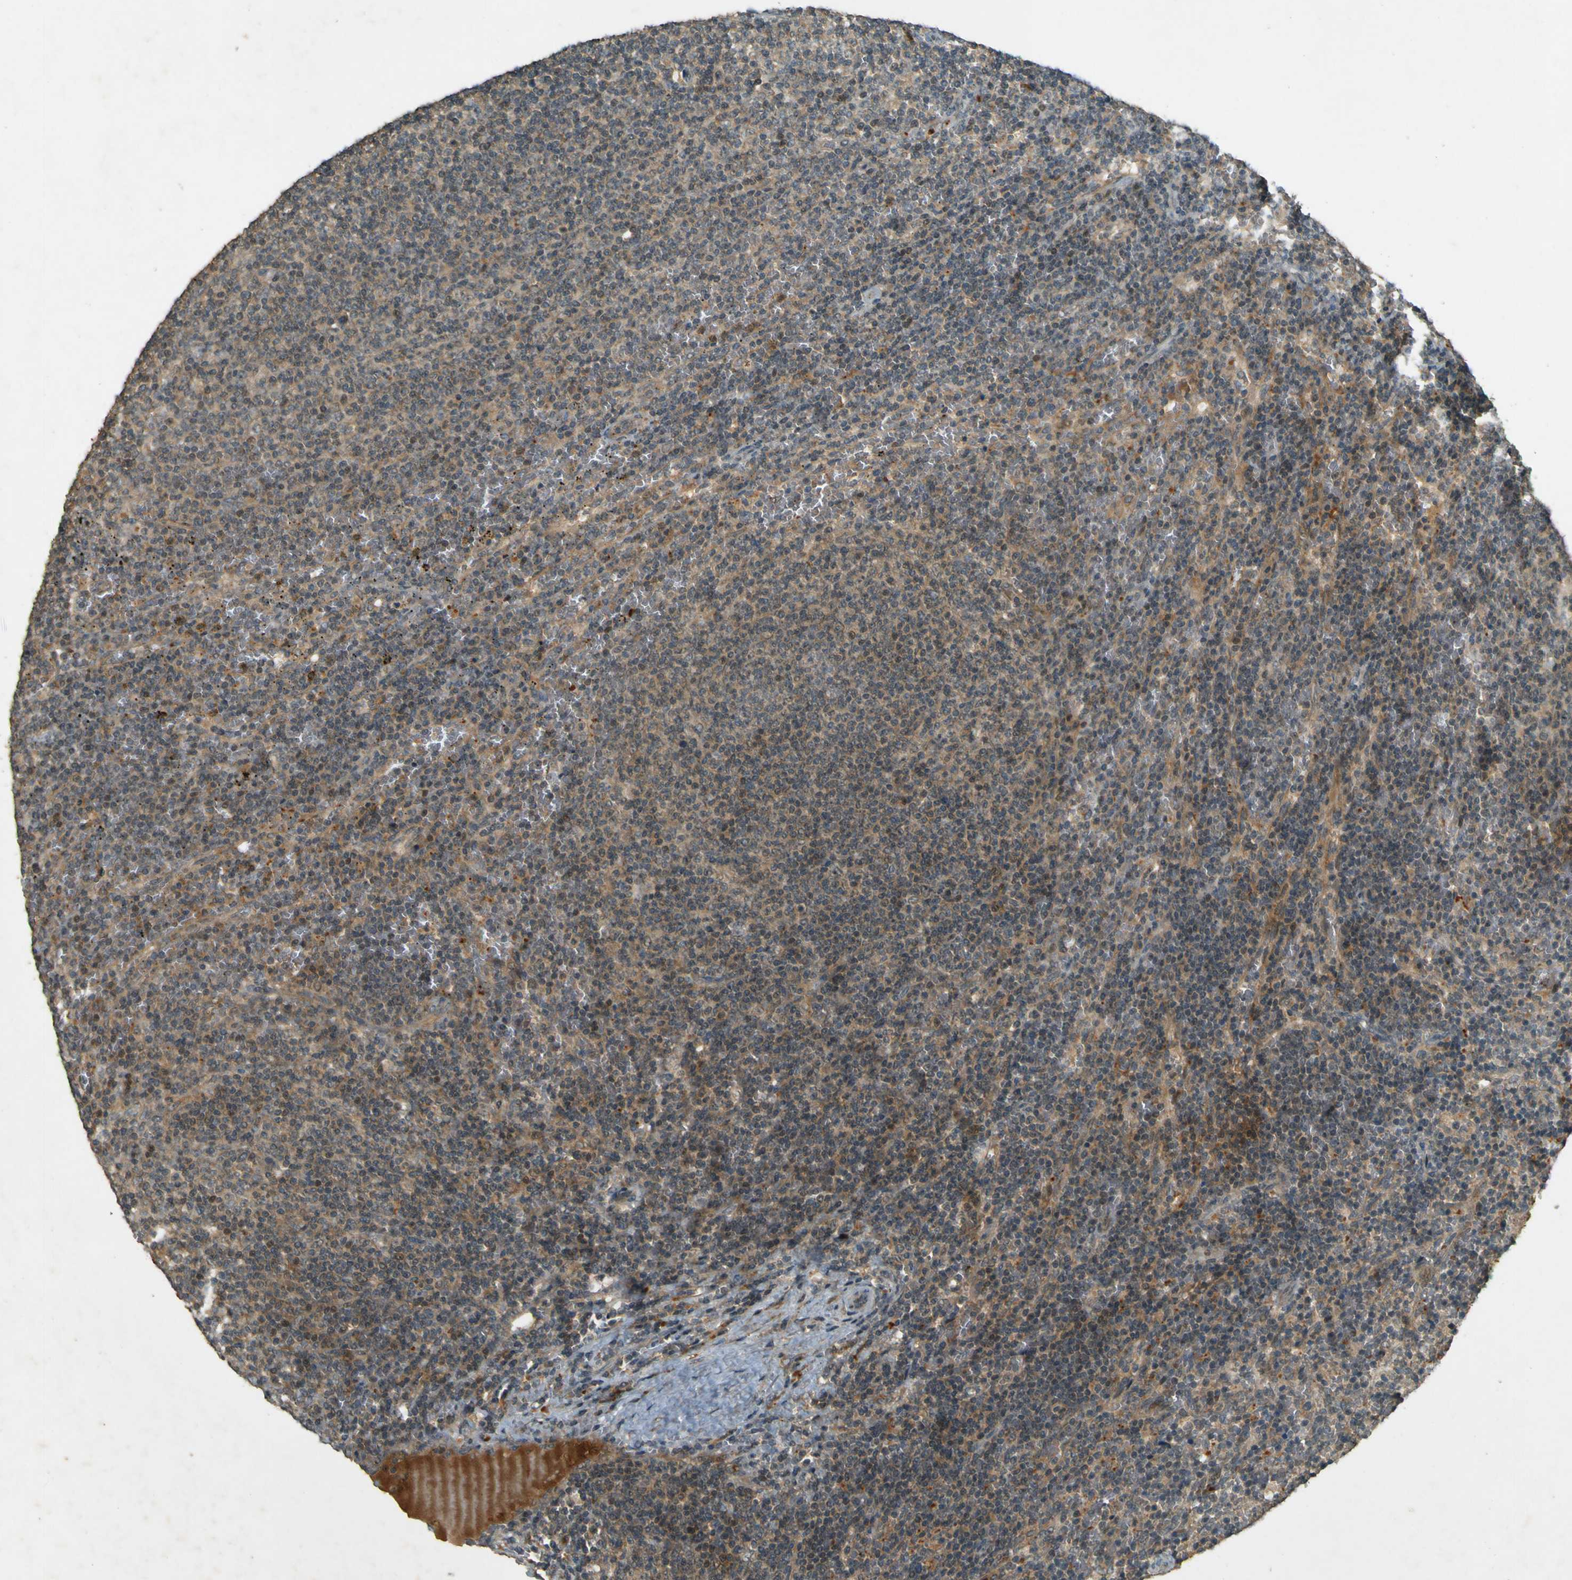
{"staining": {"intensity": "weak", "quantity": "25%-75%", "location": "cytoplasmic/membranous"}, "tissue": "lymphoma", "cell_type": "Tumor cells", "image_type": "cancer", "snomed": [{"axis": "morphology", "description": "Malignant lymphoma, non-Hodgkin's type, Low grade"}, {"axis": "topography", "description": "Spleen"}], "caption": "A high-resolution histopathology image shows immunohistochemistry (IHC) staining of low-grade malignant lymphoma, non-Hodgkin's type, which demonstrates weak cytoplasmic/membranous expression in about 25%-75% of tumor cells.", "gene": "MPDZ", "patient": {"sex": "female", "age": 50}}